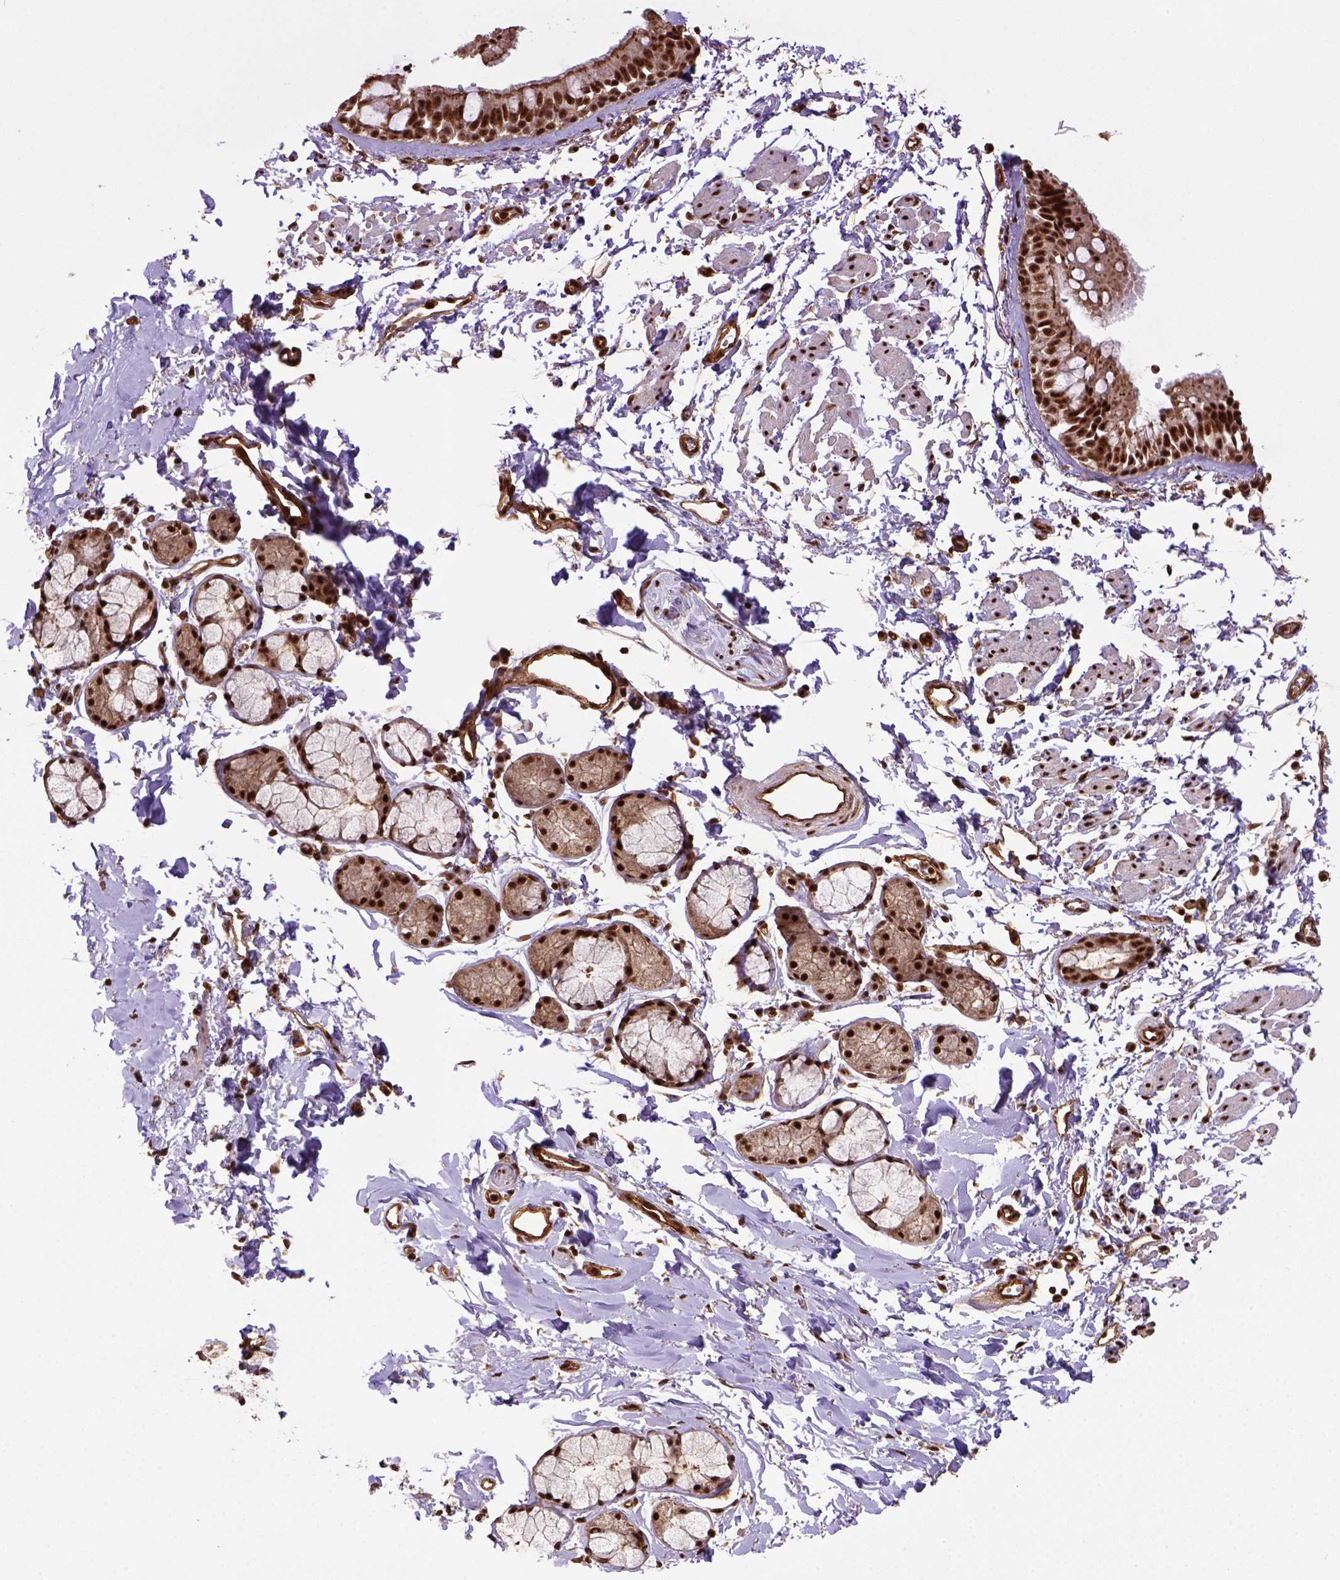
{"staining": {"intensity": "strong", "quantity": ">75%", "location": "nuclear"}, "tissue": "bronchus", "cell_type": "Respiratory epithelial cells", "image_type": "normal", "snomed": [{"axis": "morphology", "description": "Normal tissue, NOS"}, {"axis": "topography", "description": "Cartilage tissue"}, {"axis": "topography", "description": "Bronchus"}], "caption": "Immunohistochemical staining of benign human bronchus demonstrates >75% levels of strong nuclear protein positivity in approximately >75% of respiratory epithelial cells. (Stains: DAB in brown, nuclei in blue, Microscopy: brightfield microscopy at high magnification).", "gene": "PPIG", "patient": {"sex": "female", "age": 59}}